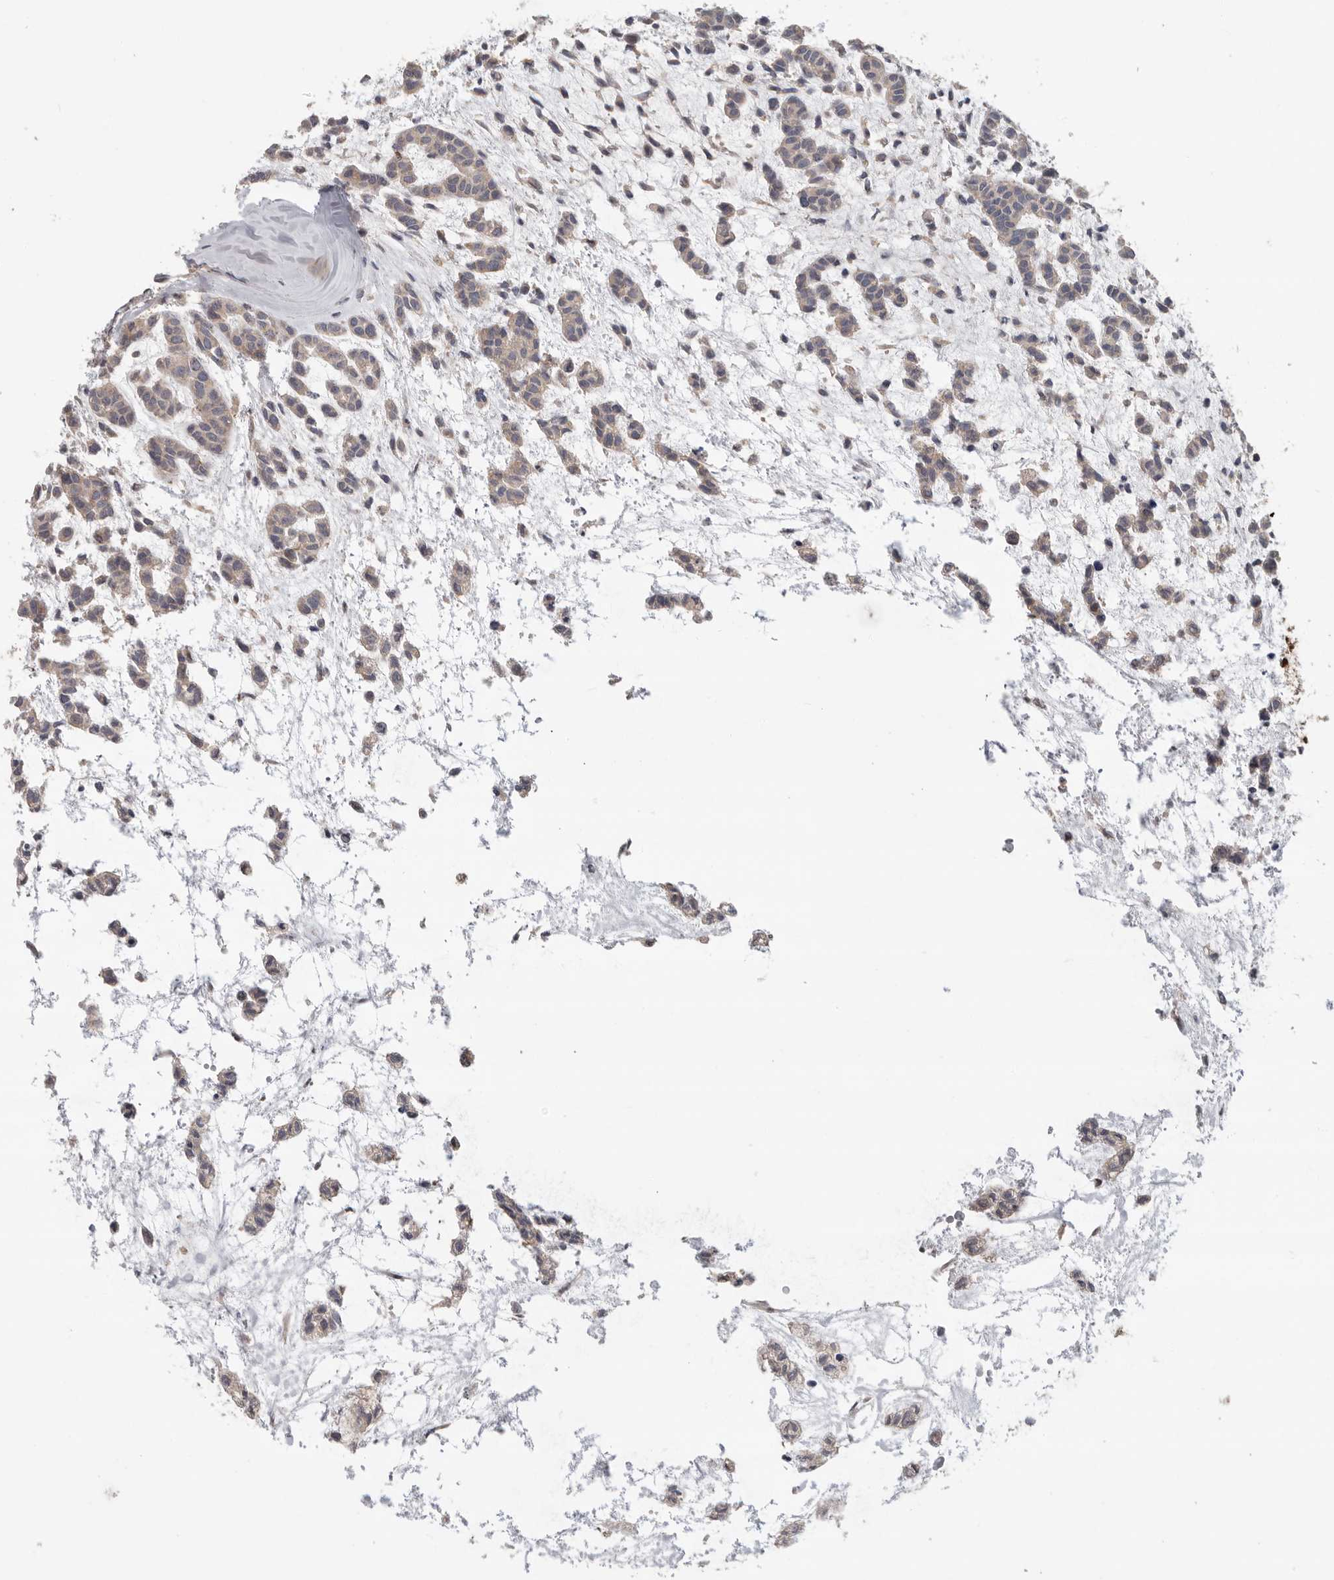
{"staining": {"intensity": "negative", "quantity": "none", "location": "none"}, "tissue": "head and neck cancer", "cell_type": "Tumor cells", "image_type": "cancer", "snomed": [{"axis": "morphology", "description": "Adenocarcinoma, NOS"}, {"axis": "morphology", "description": "Adenoma, NOS"}, {"axis": "topography", "description": "Head-Neck"}], "caption": "There is no significant positivity in tumor cells of adenoma (head and neck). (Brightfield microscopy of DAB (3,3'-diaminobenzidine) immunohistochemistry (IHC) at high magnification).", "gene": "KLK5", "patient": {"sex": "female", "age": 55}}